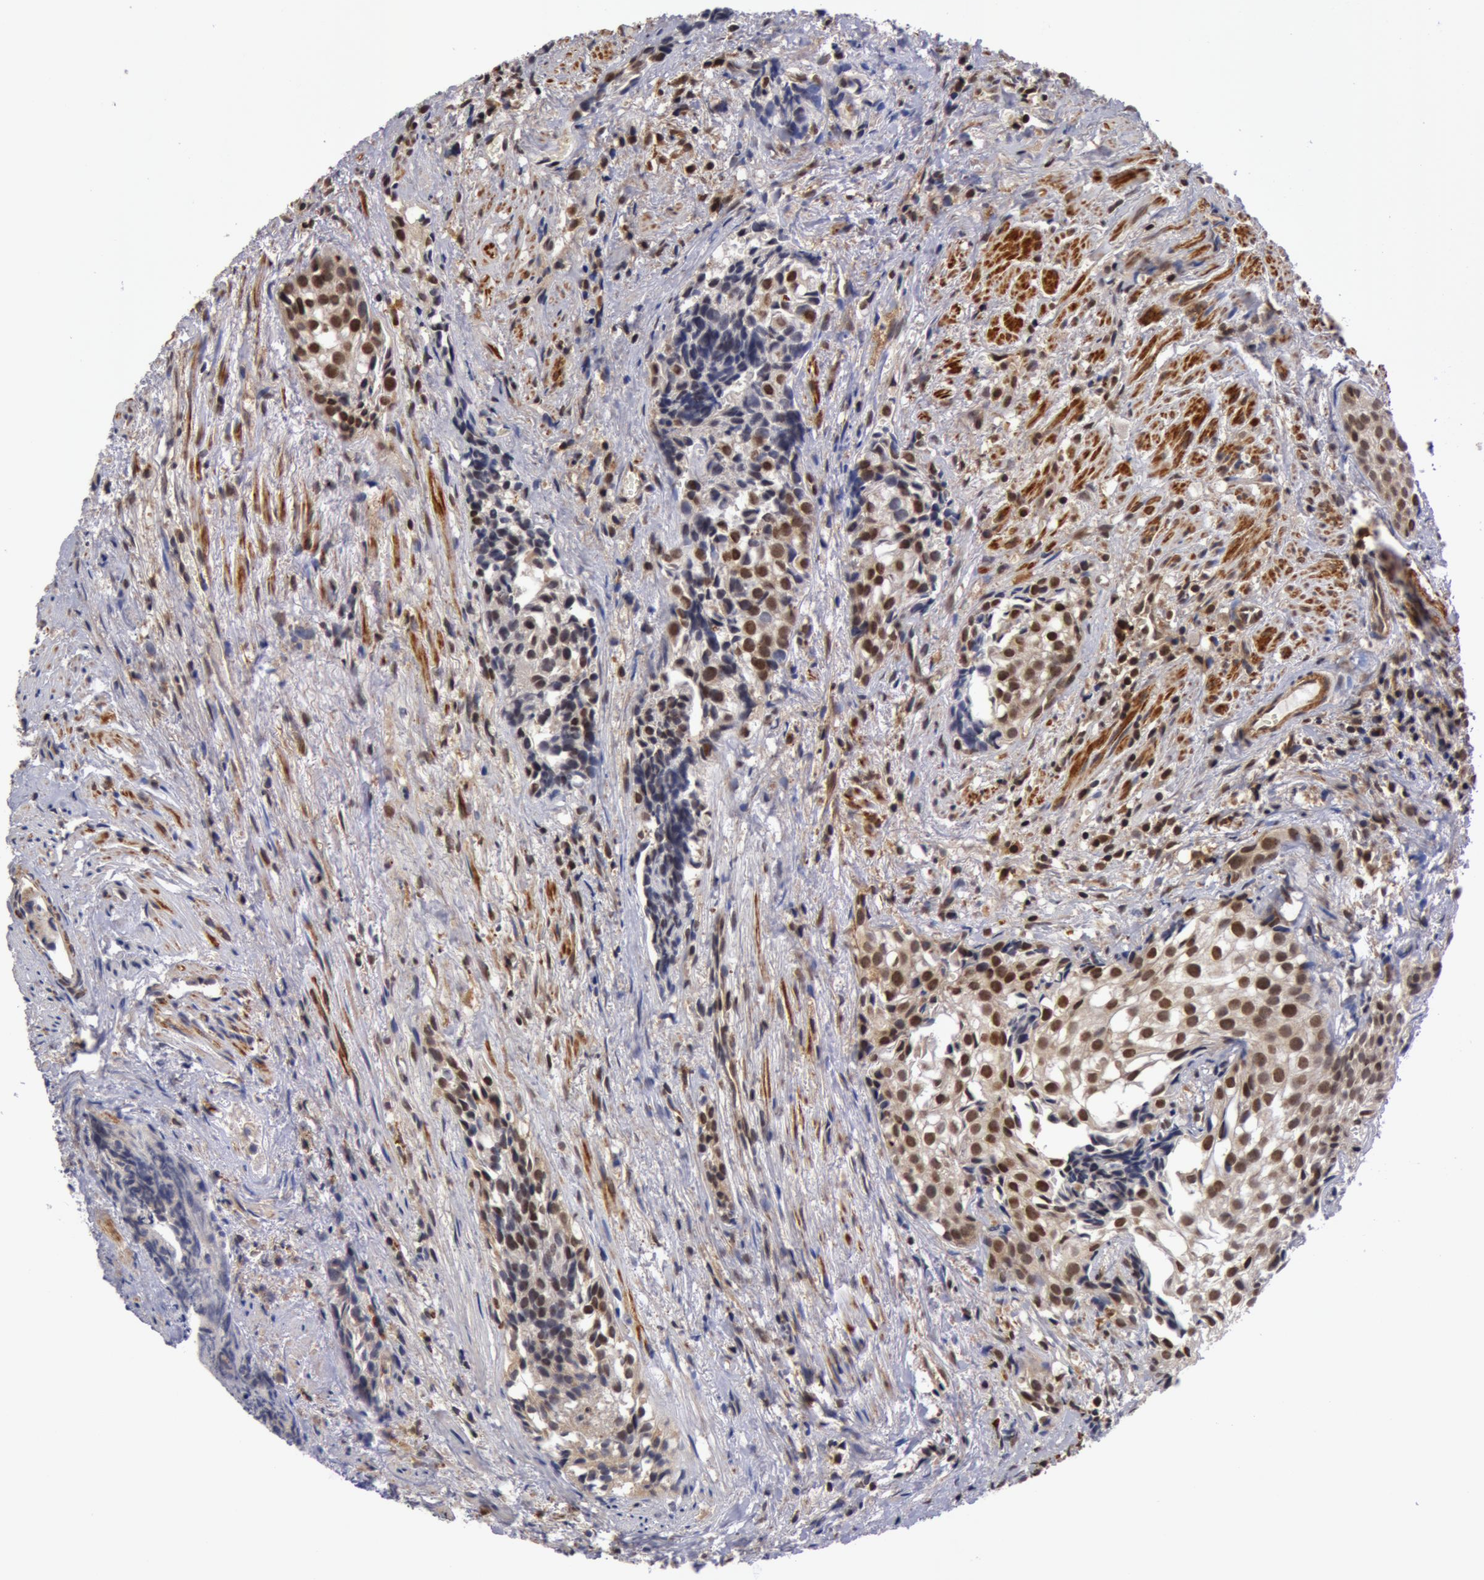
{"staining": {"intensity": "negative", "quantity": "none", "location": "none"}, "tissue": "urothelial cancer", "cell_type": "Tumor cells", "image_type": "cancer", "snomed": [{"axis": "morphology", "description": "Urothelial carcinoma, High grade"}, {"axis": "topography", "description": "Urinary bladder"}], "caption": "An immunohistochemistry (IHC) image of urothelial carcinoma (high-grade) is shown. There is no staining in tumor cells of urothelial carcinoma (high-grade).", "gene": "ZNF350", "patient": {"sex": "female", "age": 78}}